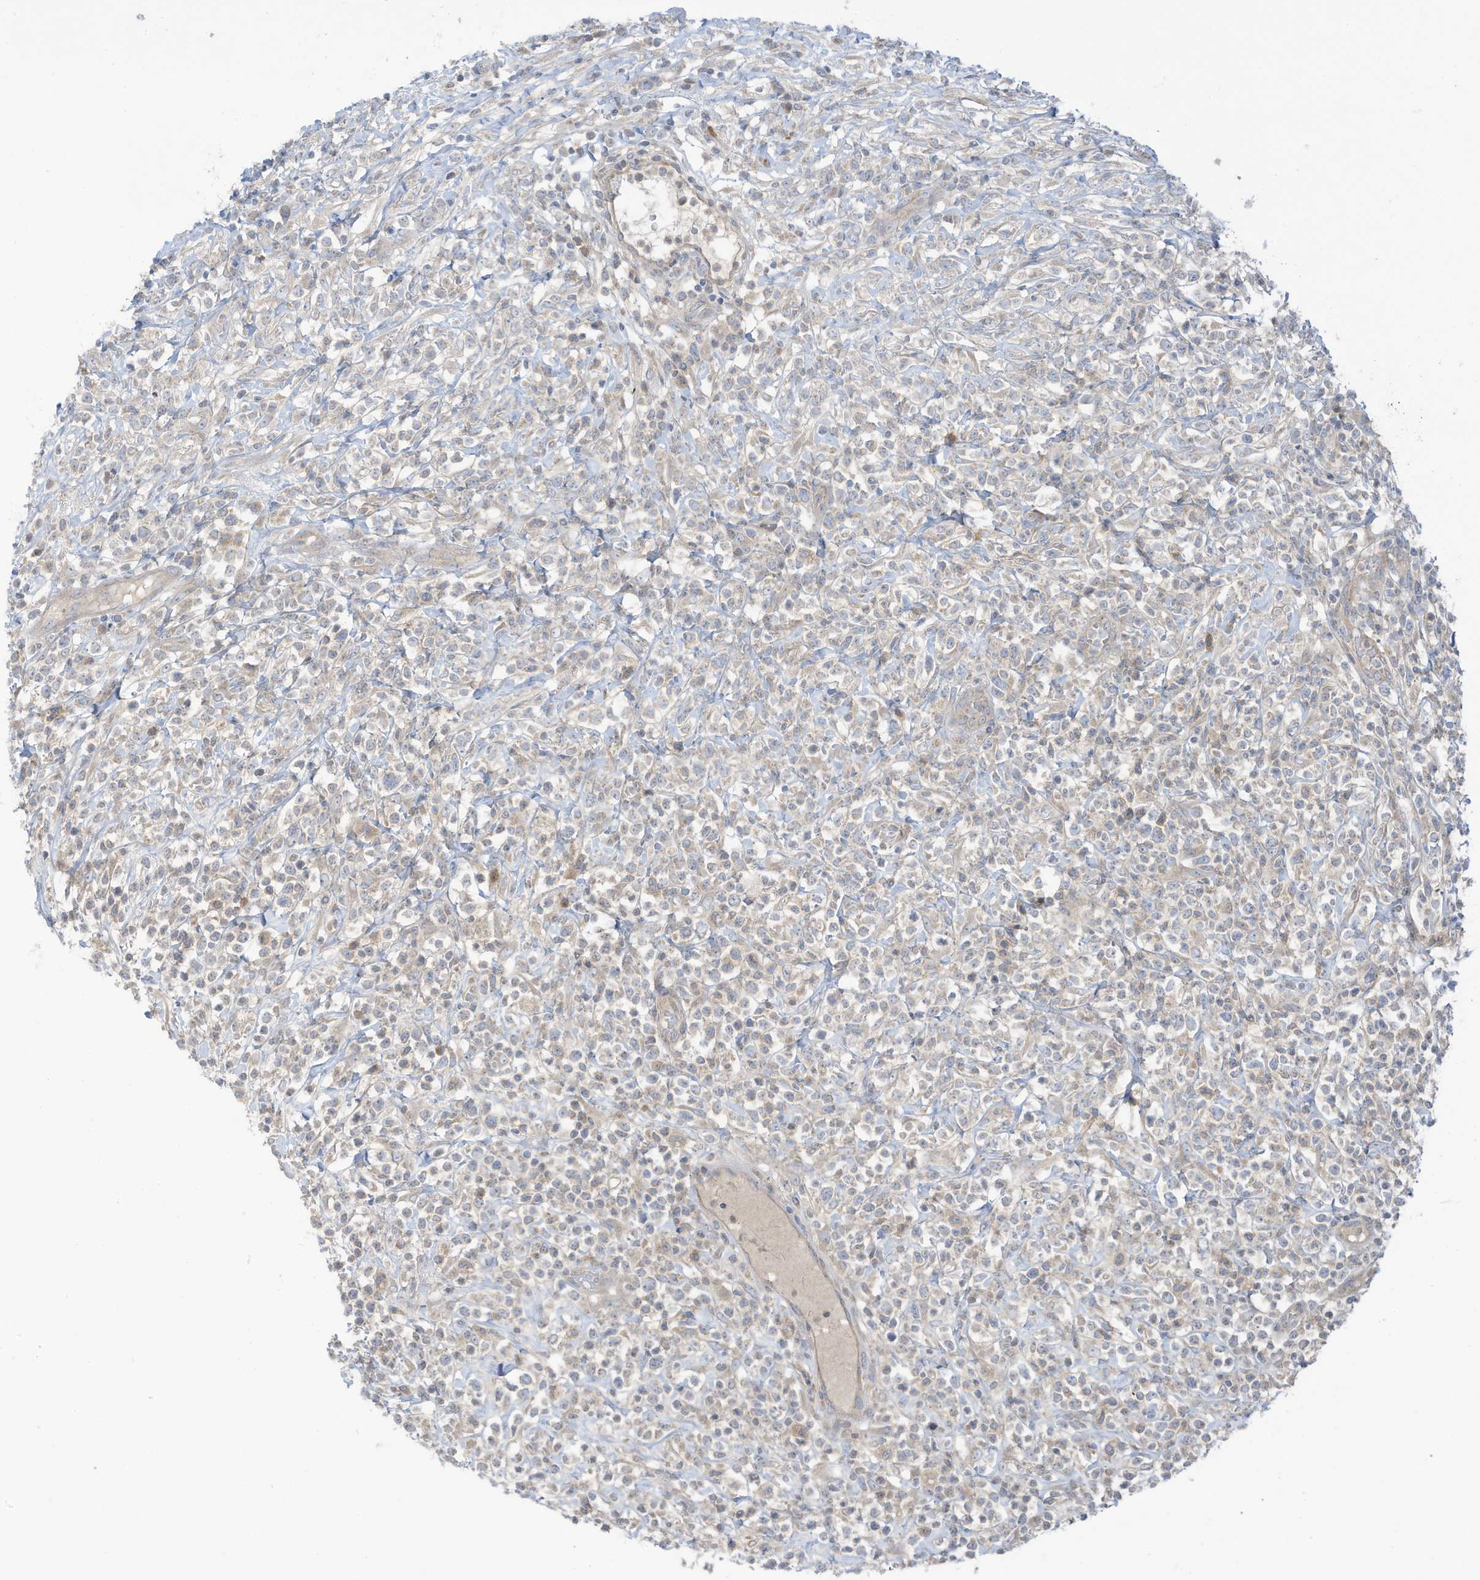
{"staining": {"intensity": "negative", "quantity": "none", "location": "none"}, "tissue": "lymphoma", "cell_type": "Tumor cells", "image_type": "cancer", "snomed": [{"axis": "morphology", "description": "Malignant lymphoma, non-Hodgkin's type, High grade"}, {"axis": "topography", "description": "Colon"}], "caption": "There is no significant expression in tumor cells of high-grade malignant lymphoma, non-Hodgkin's type. (DAB immunohistochemistry, high magnification).", "gene": "LRRN2", "patient": {"sex": "female", "age": 53}}